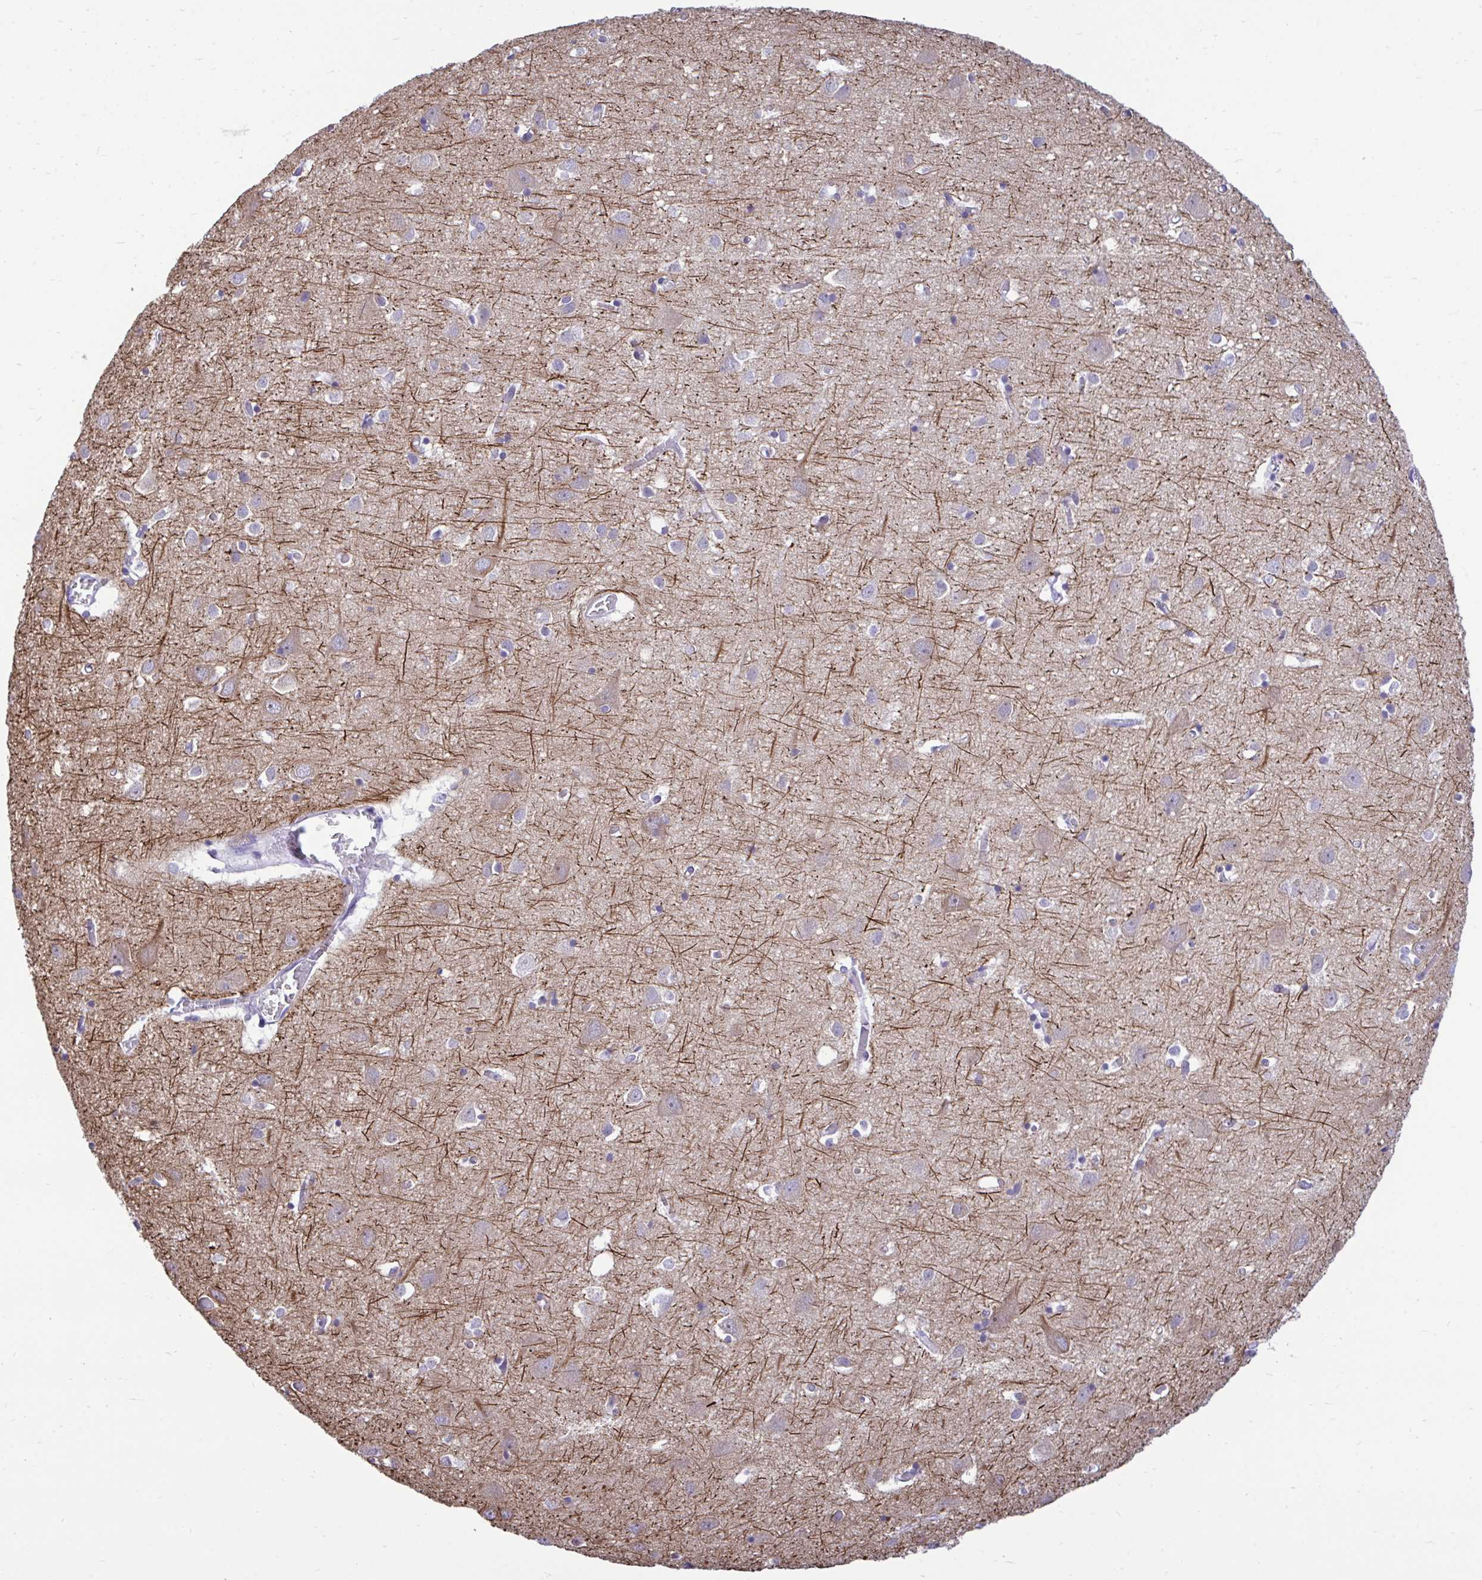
{"staining": {"intensity": "negative", "quantity": "none", "location": "none"}, "tissue": "cerebral cortex", "cell_type": "Endothelial cells", "image_type": "normal", "snomed": [{"axis": "morphology", "description": "Normal tissue, NOS"}, {"axis": "topography", "description": "Cerebral cortex"}], "caption": "The immunohistochemistry (IHC) photomicrograph has no significant expression in endothelial cells of cerebral cortex.", "gene": "PIGK", "patient": {"sex": "male", "age": 70}}